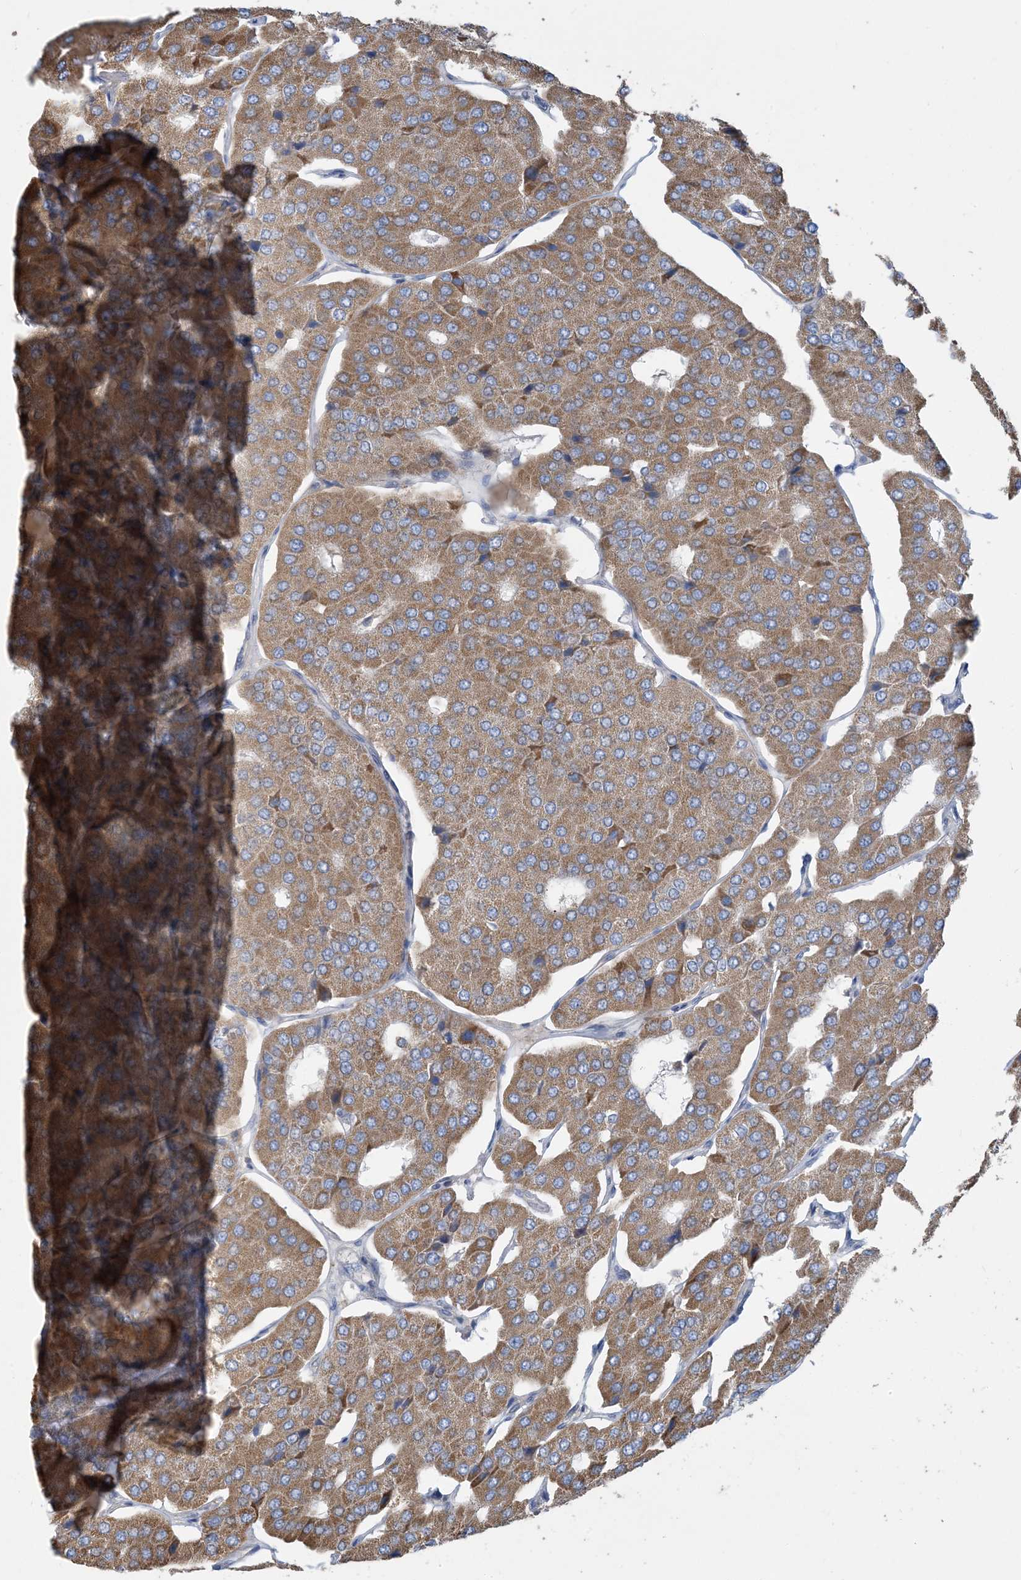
{"staining": {"intensity": "moderate", "quantity": ">75%", "location": "cytoplasmic/membranous"}, "tissue": "parathyroid gland", "cell_type": "Glandular cells", "image_type": "normal", "snomed": [{"axis": "morphology", "description": "Normal tissue, NOS"}, {"axis": "morphology", "description": "Adenoma, NOS"}, {"axis": "topography", "description": "Parathyroid gland"}], "caption": "Parathyroid gland was stained to show a protein in brown. There is medium levels of moderate cytoplasmic/membranous positivity in approximately >75% of glandular cells. (DAB = brown stain, brightfield microscopy at high magnification).", "gene": "ECHDC1", "patient": {"sex": "female", "age": 86}}